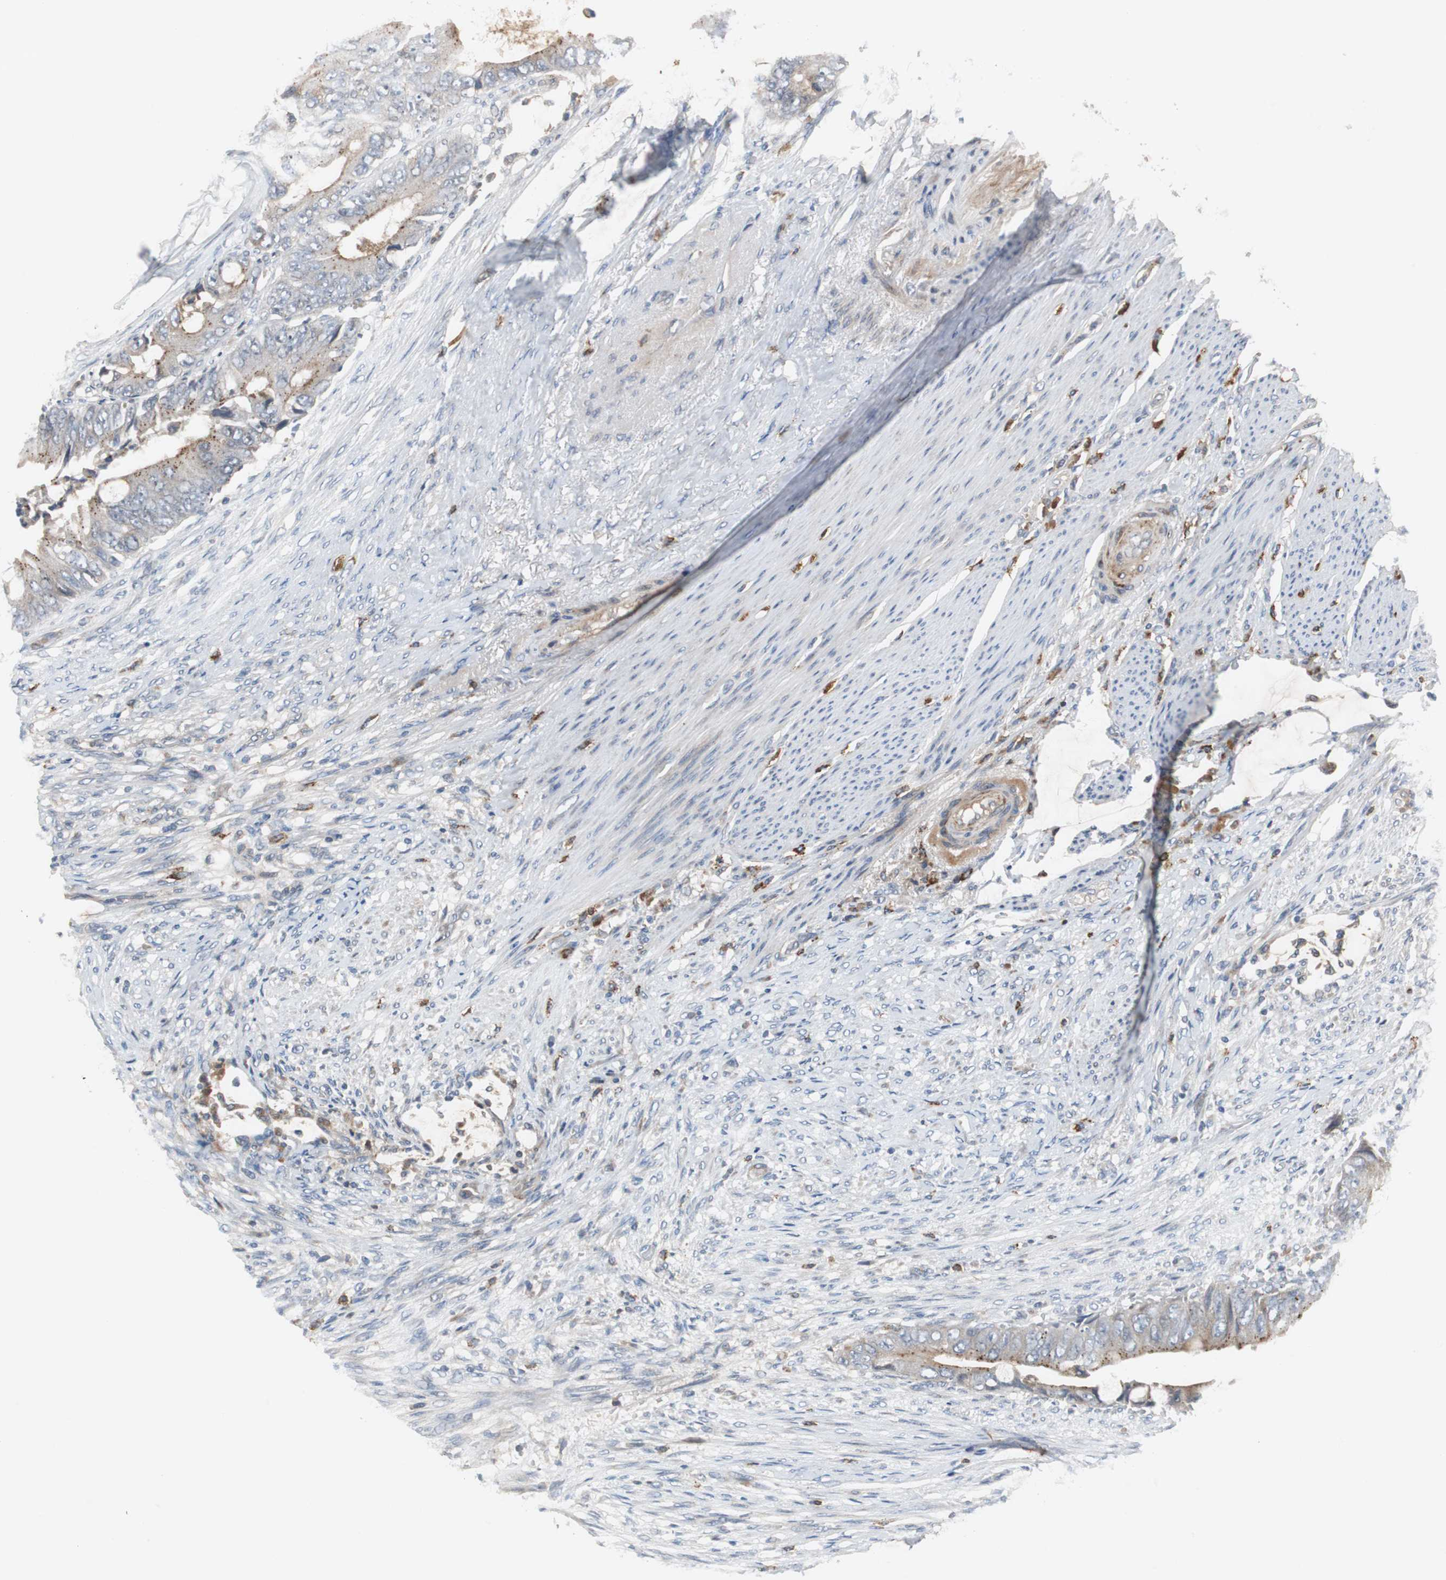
{"staining": {"intensity": "moderate", "quantity": "<25%", "location": "cytoplasmic/membranous"}, "tissue": "colorectal cancer", "cell_type": "Tumor cells", "image_type": "cancer", "snomed": [{"axis": "morphology", "description": "Adenocarcinoma, NOS"}, {"axis": "topography", "description": "Rectum"}], "caption": "High-power microscopy captured an IHC photomicrograph of colorectal adenocarcinoma, revealing moderate cytoplasmic/membranous expression in approximately <25% of tumor cells. (Stains: DAB (3,3'-diaminobenzidine) in brown, nuclei in blue, Microscopy: brightfield microscopy at high magnification).", "gene": "SORT1", "patient": {"sex": "female", "age": 77}}